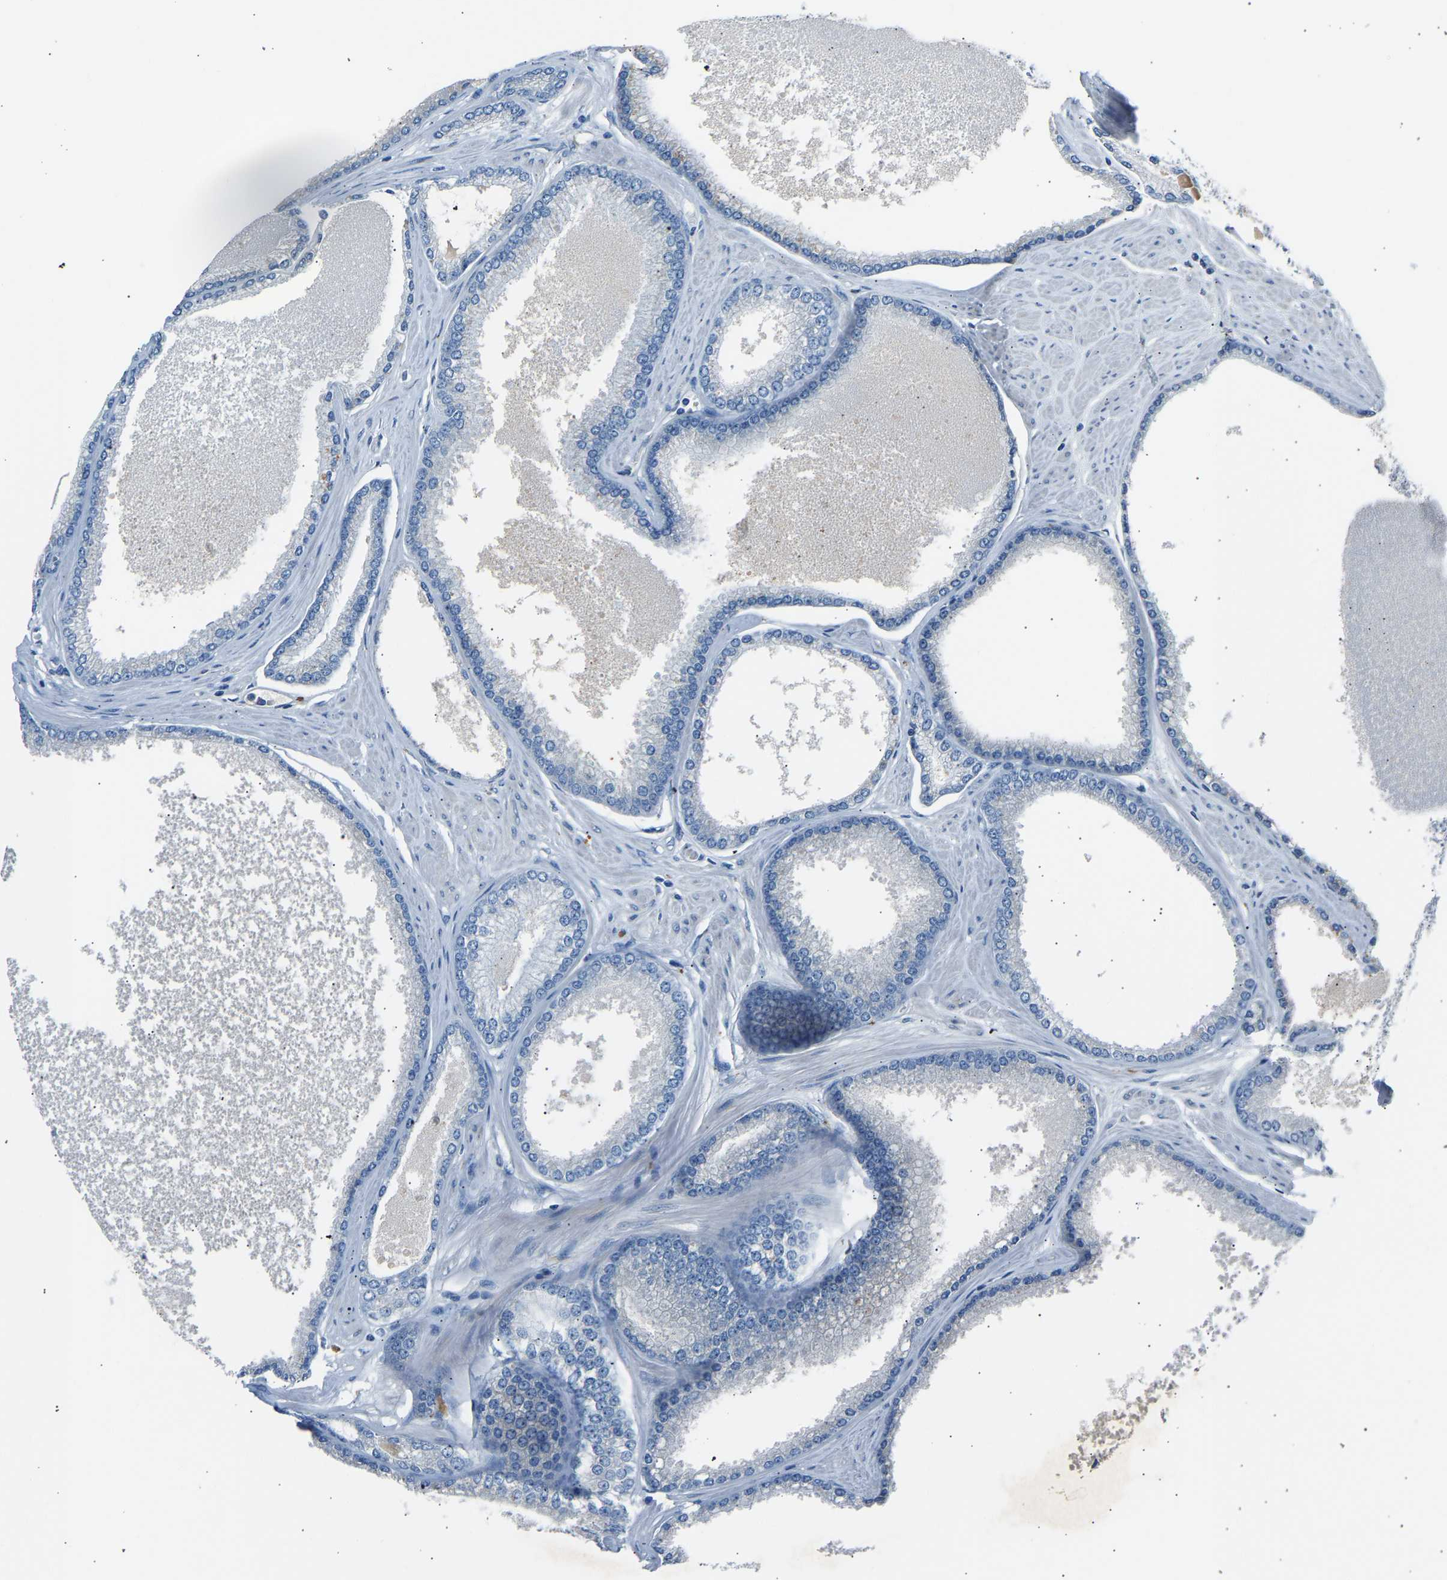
{"staining": {"intensity": "weak", "quantity": "<25%", "location": "cytoplasmic/membranous"}, "tissue": "prostate cancer", "cell_type": "Tumor cells", "image_type": "cancer", "snomed": [{"axis": "morphology", "description": "Adenocarcinoma, High grade"}, {"axis": "topography", "description": "Prostate"}], "caption": "There is no significant expression in tumor cells of prostate high-grade adenocarcinoma.", "gene": "CYREN", "patient": {"sex": "male", "age": 61}}